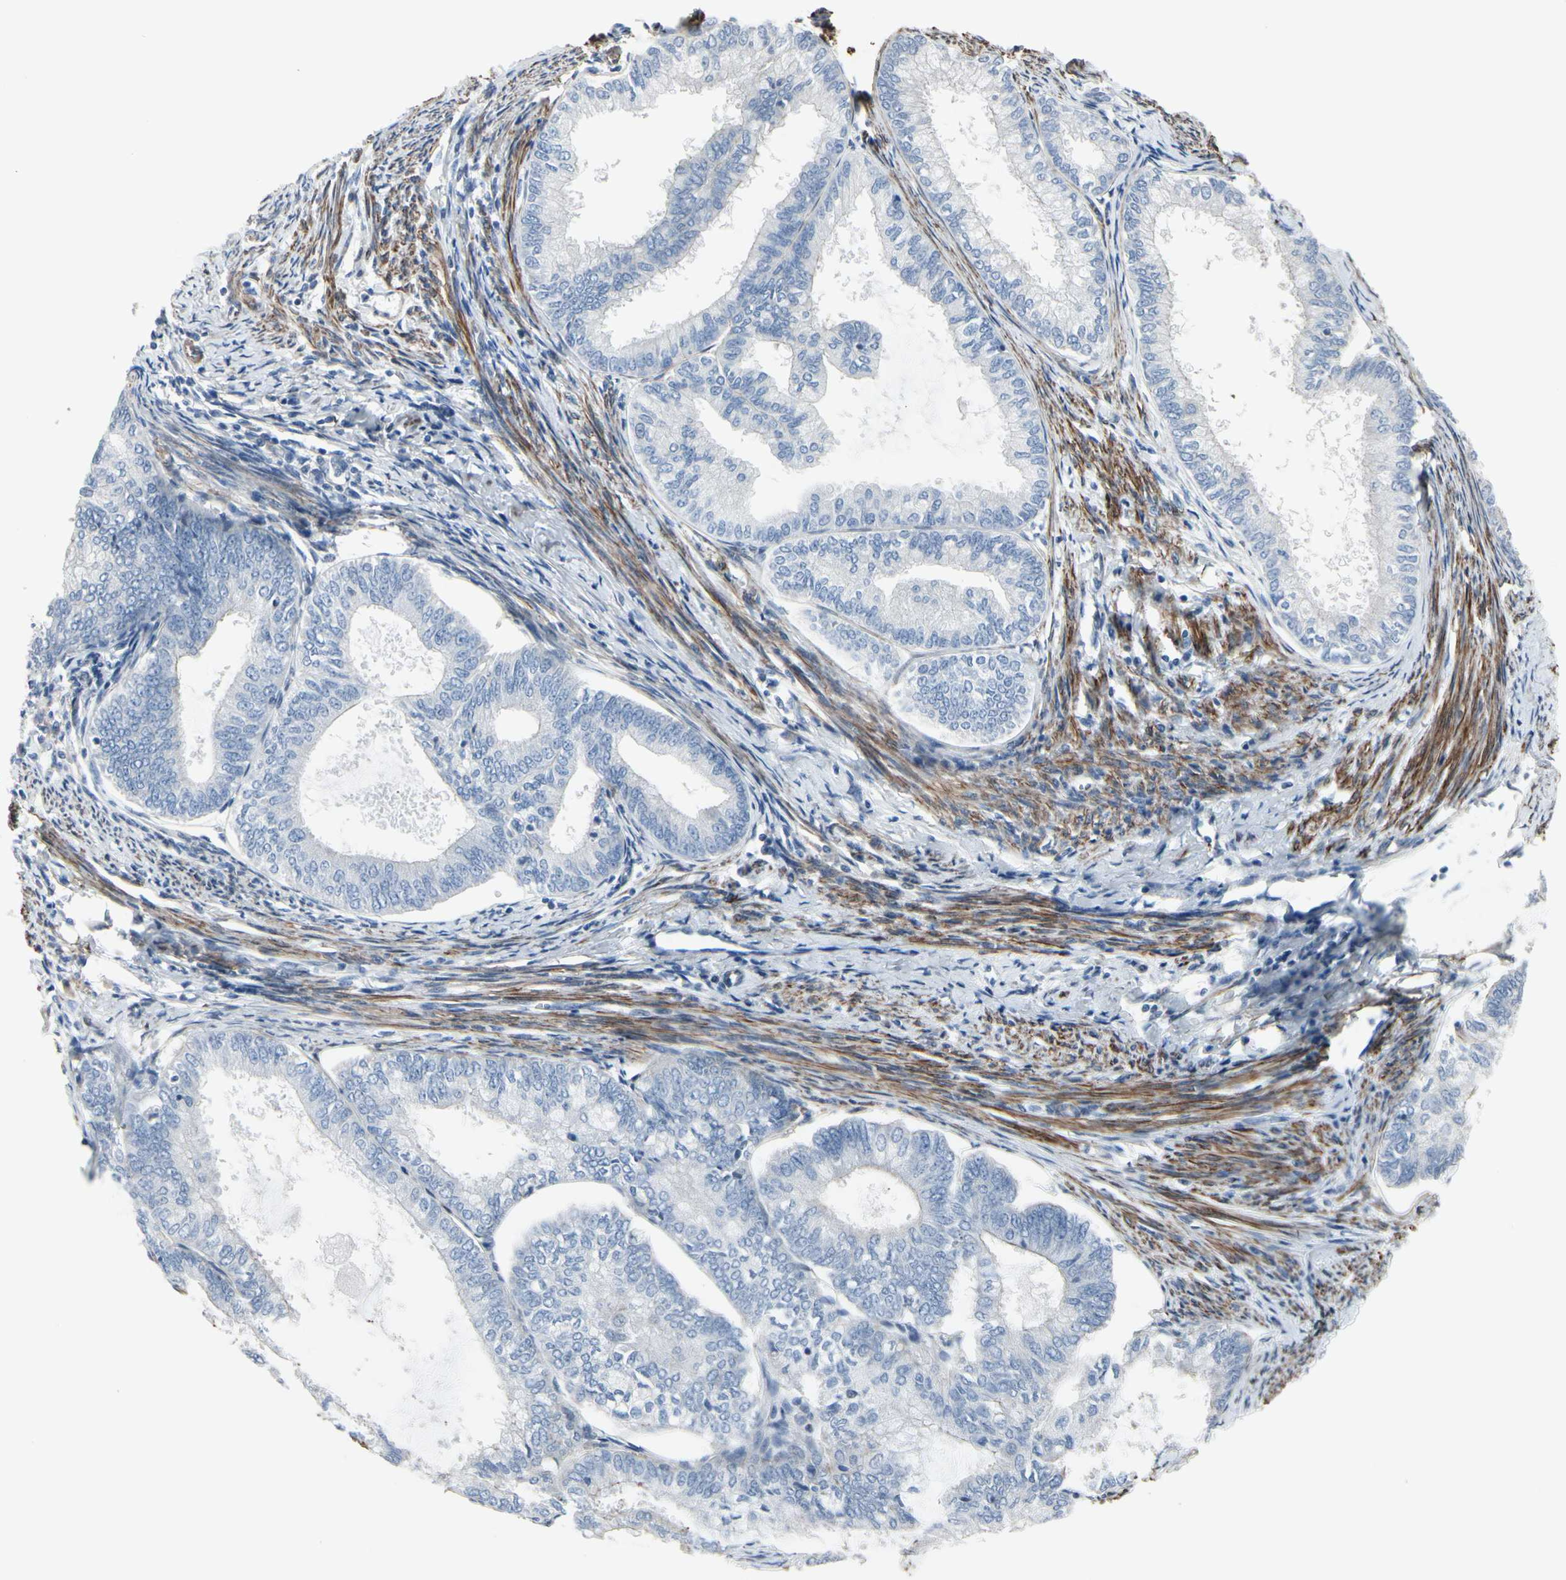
{"staining": {"intensity": "negative", "quantity": "none", "location": "none"}, "tissue": "endometrial cancer", "cell_type": "Tumor cells", "image_type": "cancer", "snomed": [{"axis": "morphology", "description": "Adenocarcinoma, NOS"}, {"axis": "topography", "description": "Endometrium"}], "caption": "Endometrial cancer was stained to show a protein in brown. There is no significant expression in tumor cells.", "gene": "TPM1", "patient": {"sex": "female", "age": 86}}